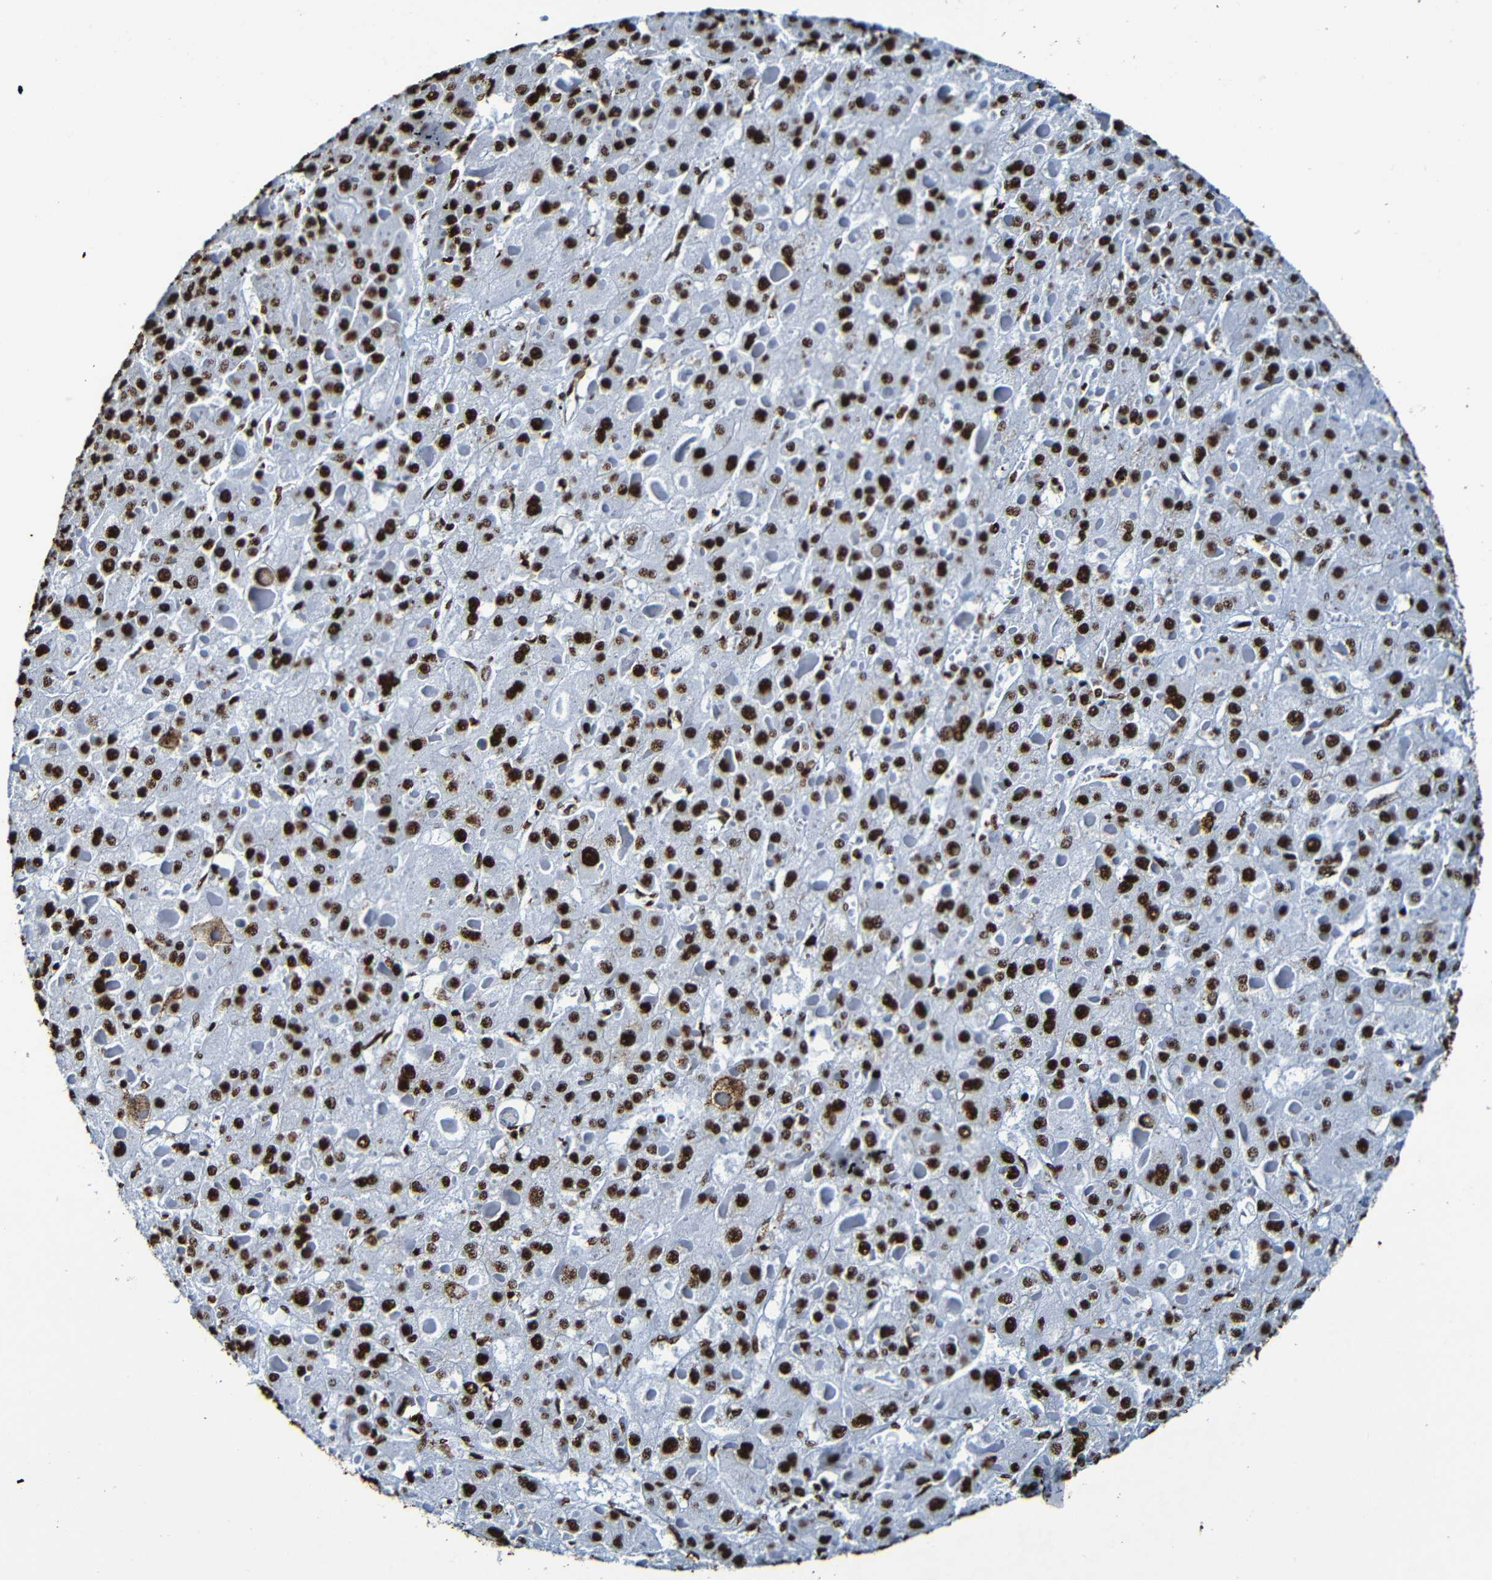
{"staining": {"intensity": "strong", "quantity": ">75%", "location": "nuclear"}, "tissue": "liver cancer", "cell_type": "Tumor cells", "image_type": "cancer", "snomed": [{"axis": "morphology", "description": "Carcinoma, Hepatocellular, NOS"}, {"axis": "topography", "description": "Liver"}], "caption": "This image demonstrates liver cancer (hepatocellular carcinoma) stained with immunohistochemistry to label a protein in brown. The nuclear of tumor cells show strong positivity for the protein. Nuclei are counter-stained blue.", "gene": "SRSF3", "patient": {"sex": "female", "age": 73}}